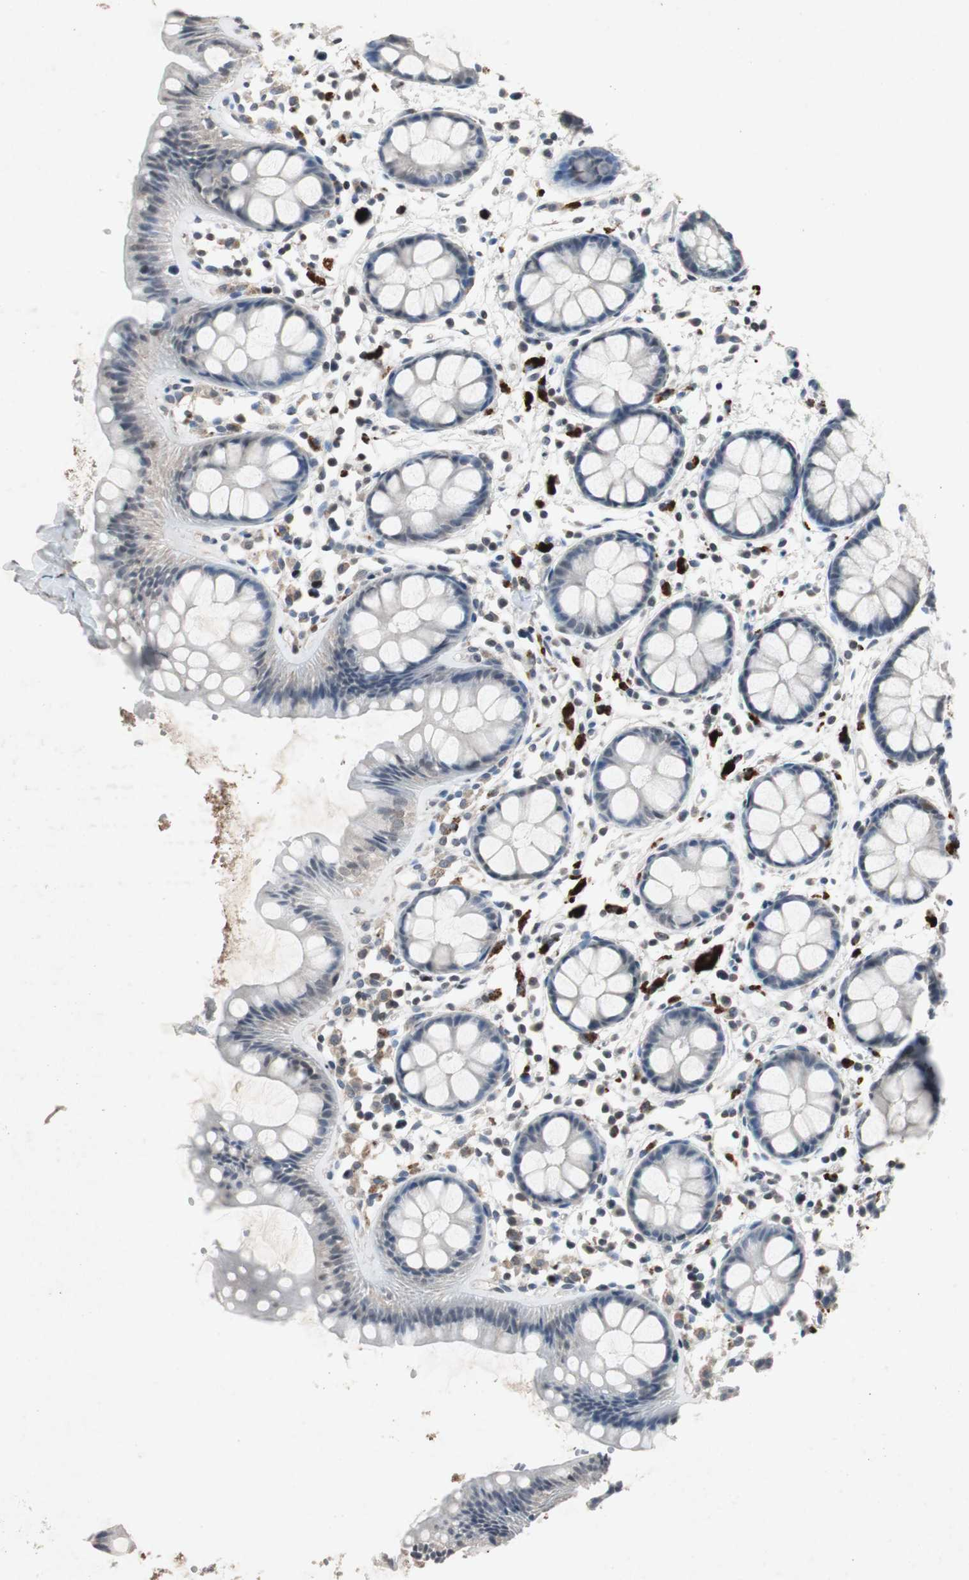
{"staining": {"intensity": "negative", "quantity": "none", "location": "none"}, "tissue": "rectum", "cell_type": "Glandular cells", "image_type": "normal", "snomed": [{"axis": "morphology", "description": "Normal tissue, NOS"}, {"axis": "topography", "description": "Rectum"}], "caption": "There is no significant staining in glandular cells of rectum. Brightfield microscopy of IHC stained with DAB (brown) and hematoxylin (blue), captured at high magnification.", "gene": "ADNP2", "patient": {"sex": "female", "age": 66}}